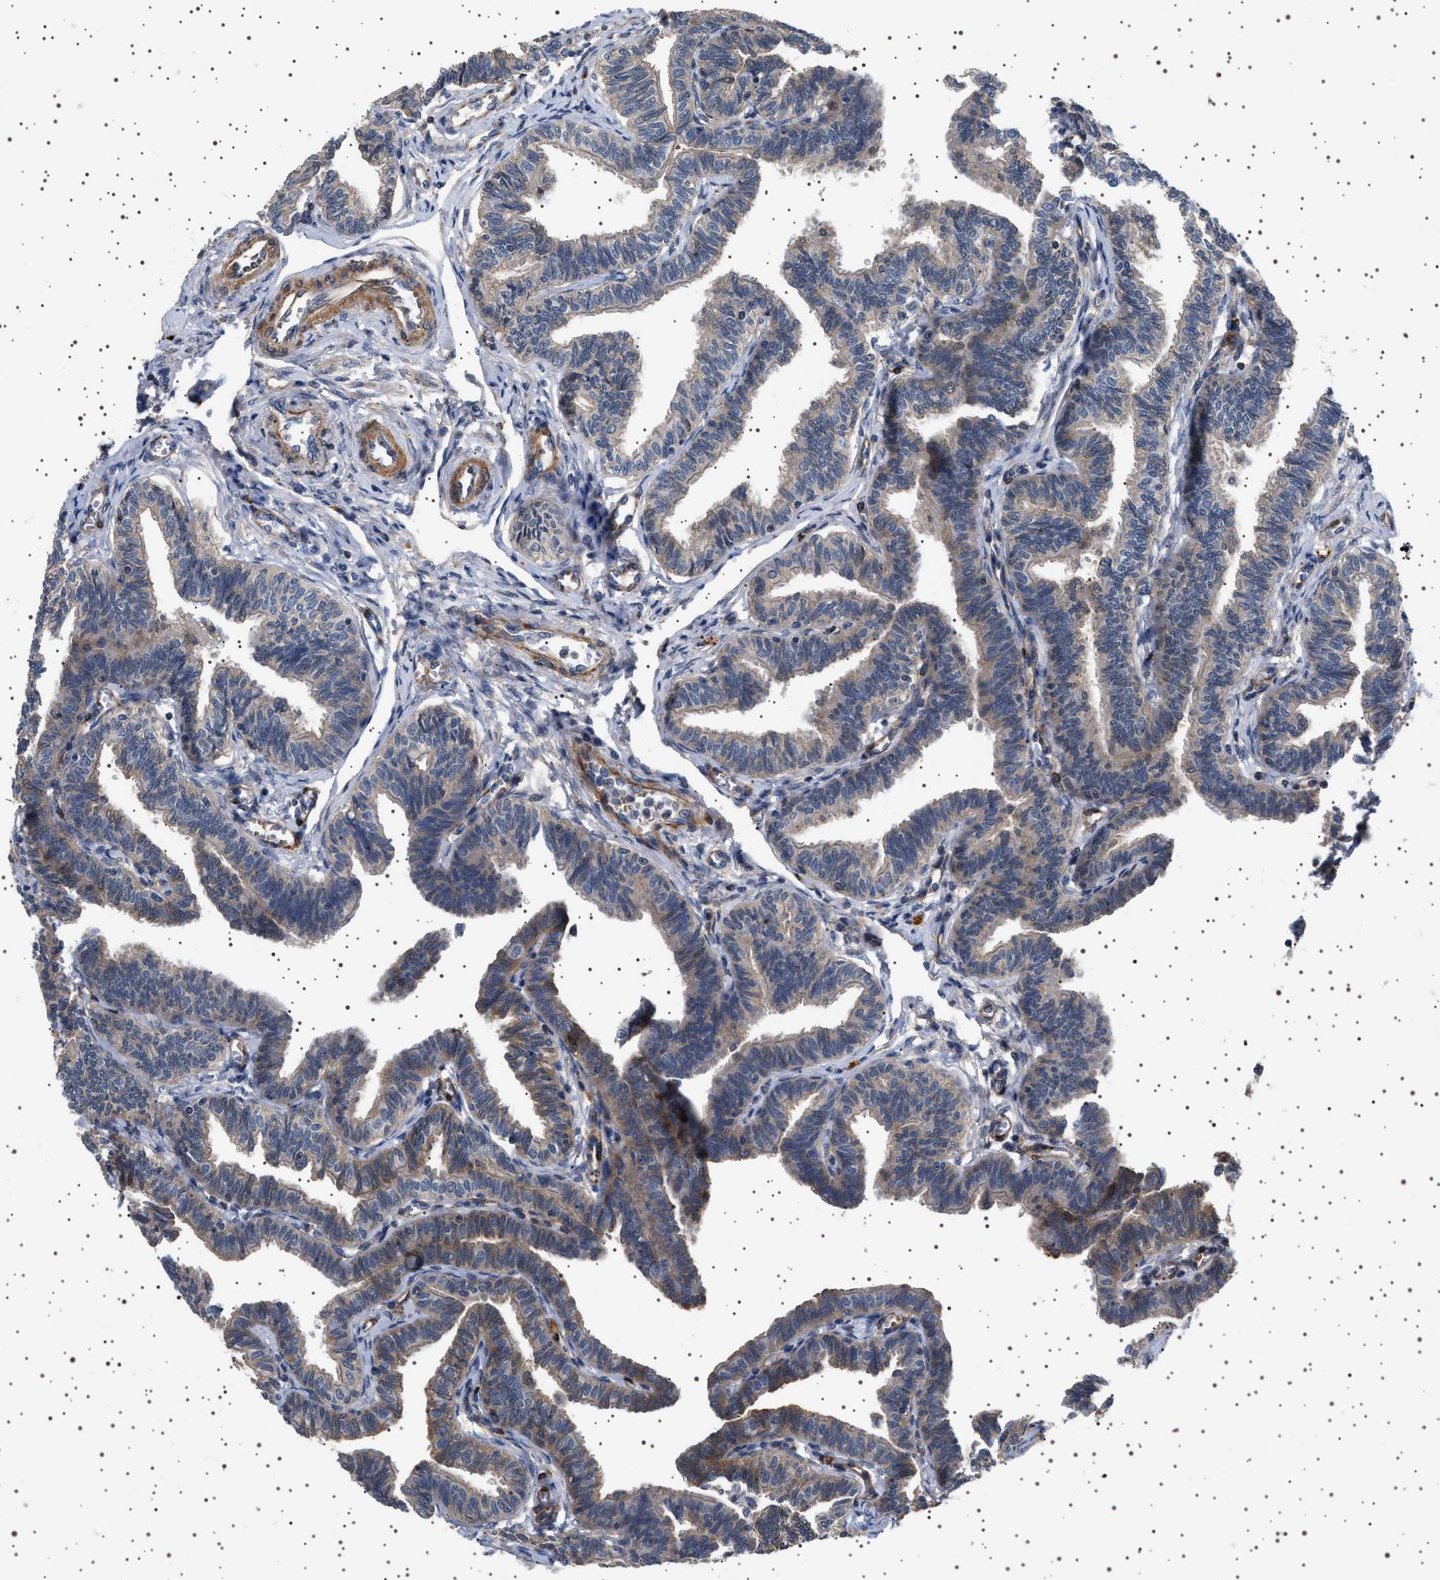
{"staining": {"intensity": "moderate", "quantity": "25%-75%", "location": "cytoplasmic/membranous"}, "tissue": "fallopian tube", "cell_type": "Glandular cells", "image_type": "normal", "snomed": [{"axis": "morphology", "description": "Normal tissue, NOS"}, {"axis": "topography", "description": "Fallopian tube"}, {"axis": "topography", "description": "Ovary"}], "caption": "A high-resolution histopathology image shows immunohistochemistry staining of normal fallopian tube, which shows moderate cytoplasmic/membranous expression in approximately 25%-75% of glandular cells.", "gene": "GUCY1B1", "patient": {"sex": "female", "age": 23}}